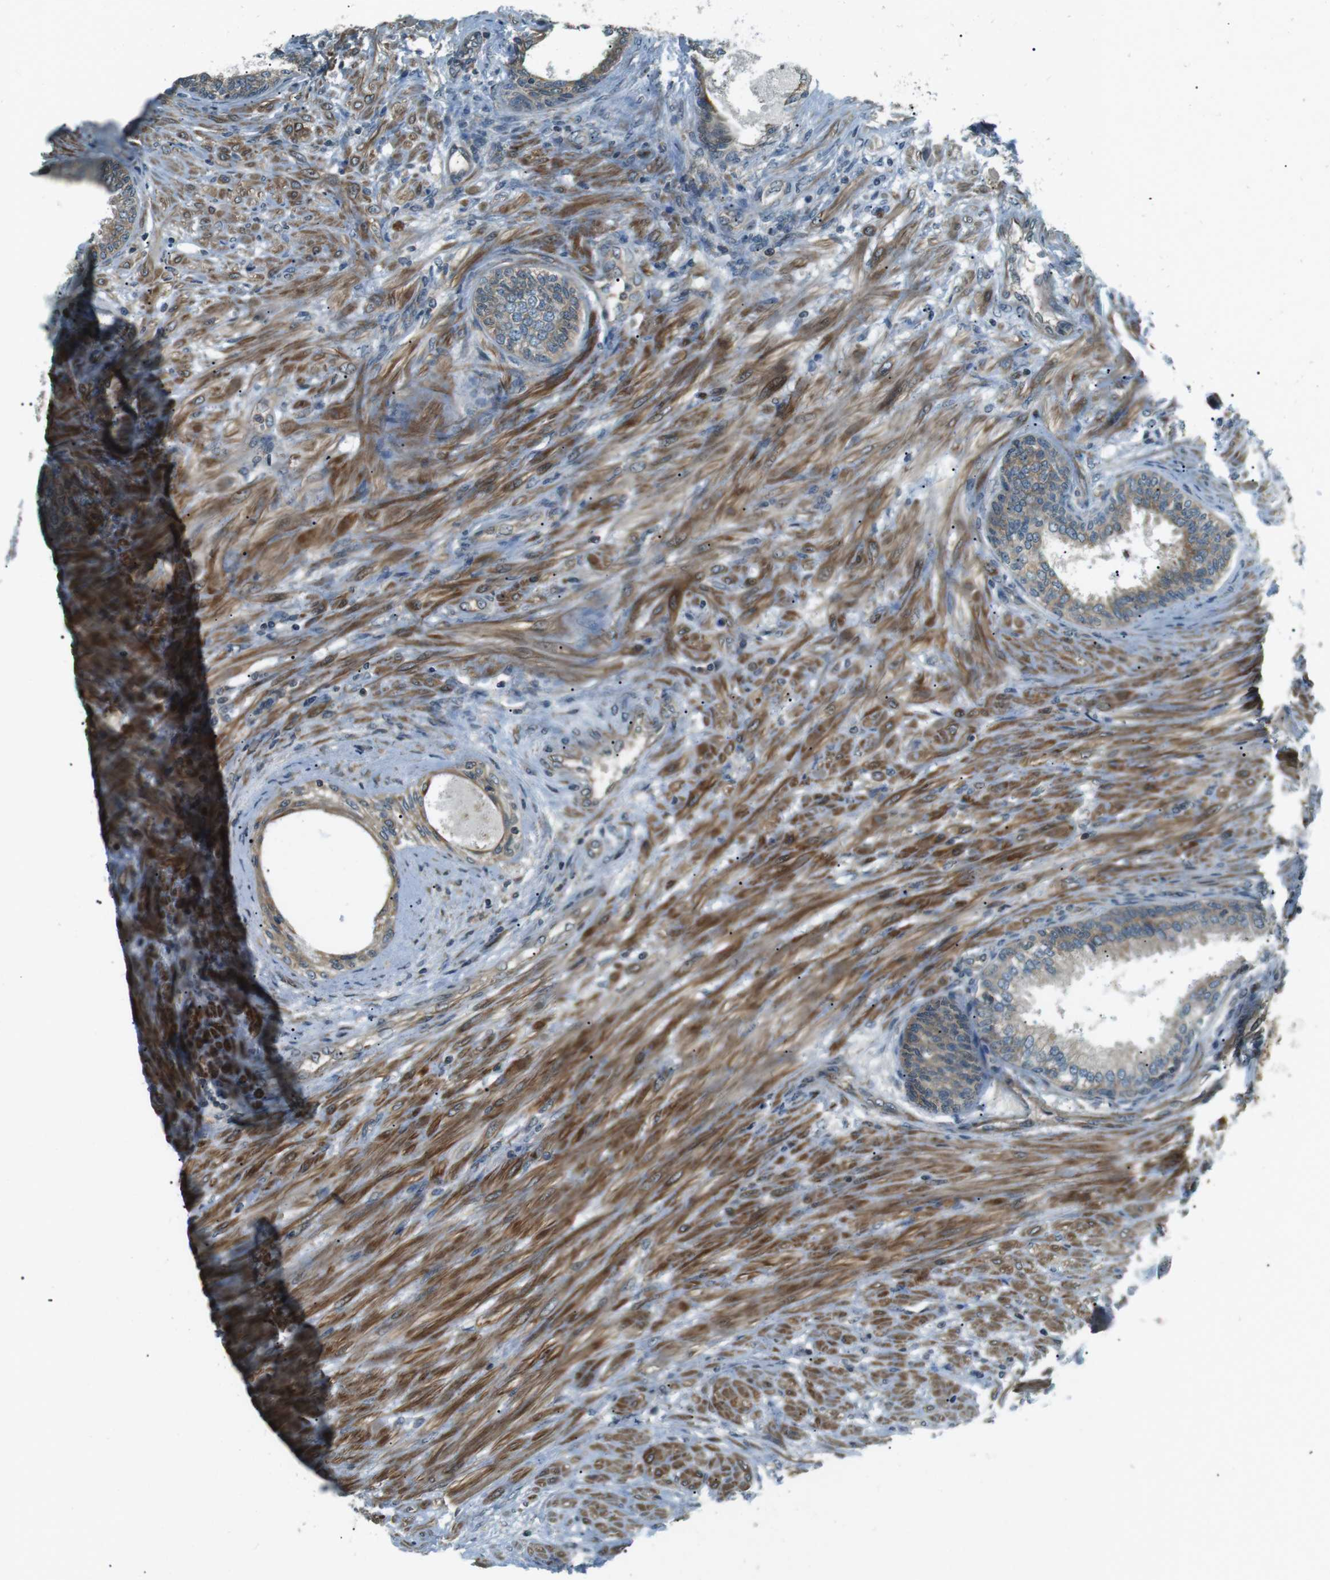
{"staining": {"intensity": "moderate", "quantity": ">75%", "location": "cytoplasmic/membranous"}, "tissue": "prostate", "cell_type": "Glandular cells", "image_type": "normal", "snomed": [{"axis": "morphology", "description": "Normal tissue, NOS"}, {"axis": "topography", "description": "Prostate"}], "caption": "Glandular cells reveal moderate cytoplasmic/membranous staining in approximately >75% of cells in unremarkable prostate. The staining is performed using DAB brown chromogen to label protein expression. The nuclei are counter-stained blue using hematoxylin.", "gene": "TMEM74", "patient": {"sex": "male", "age": 76}}